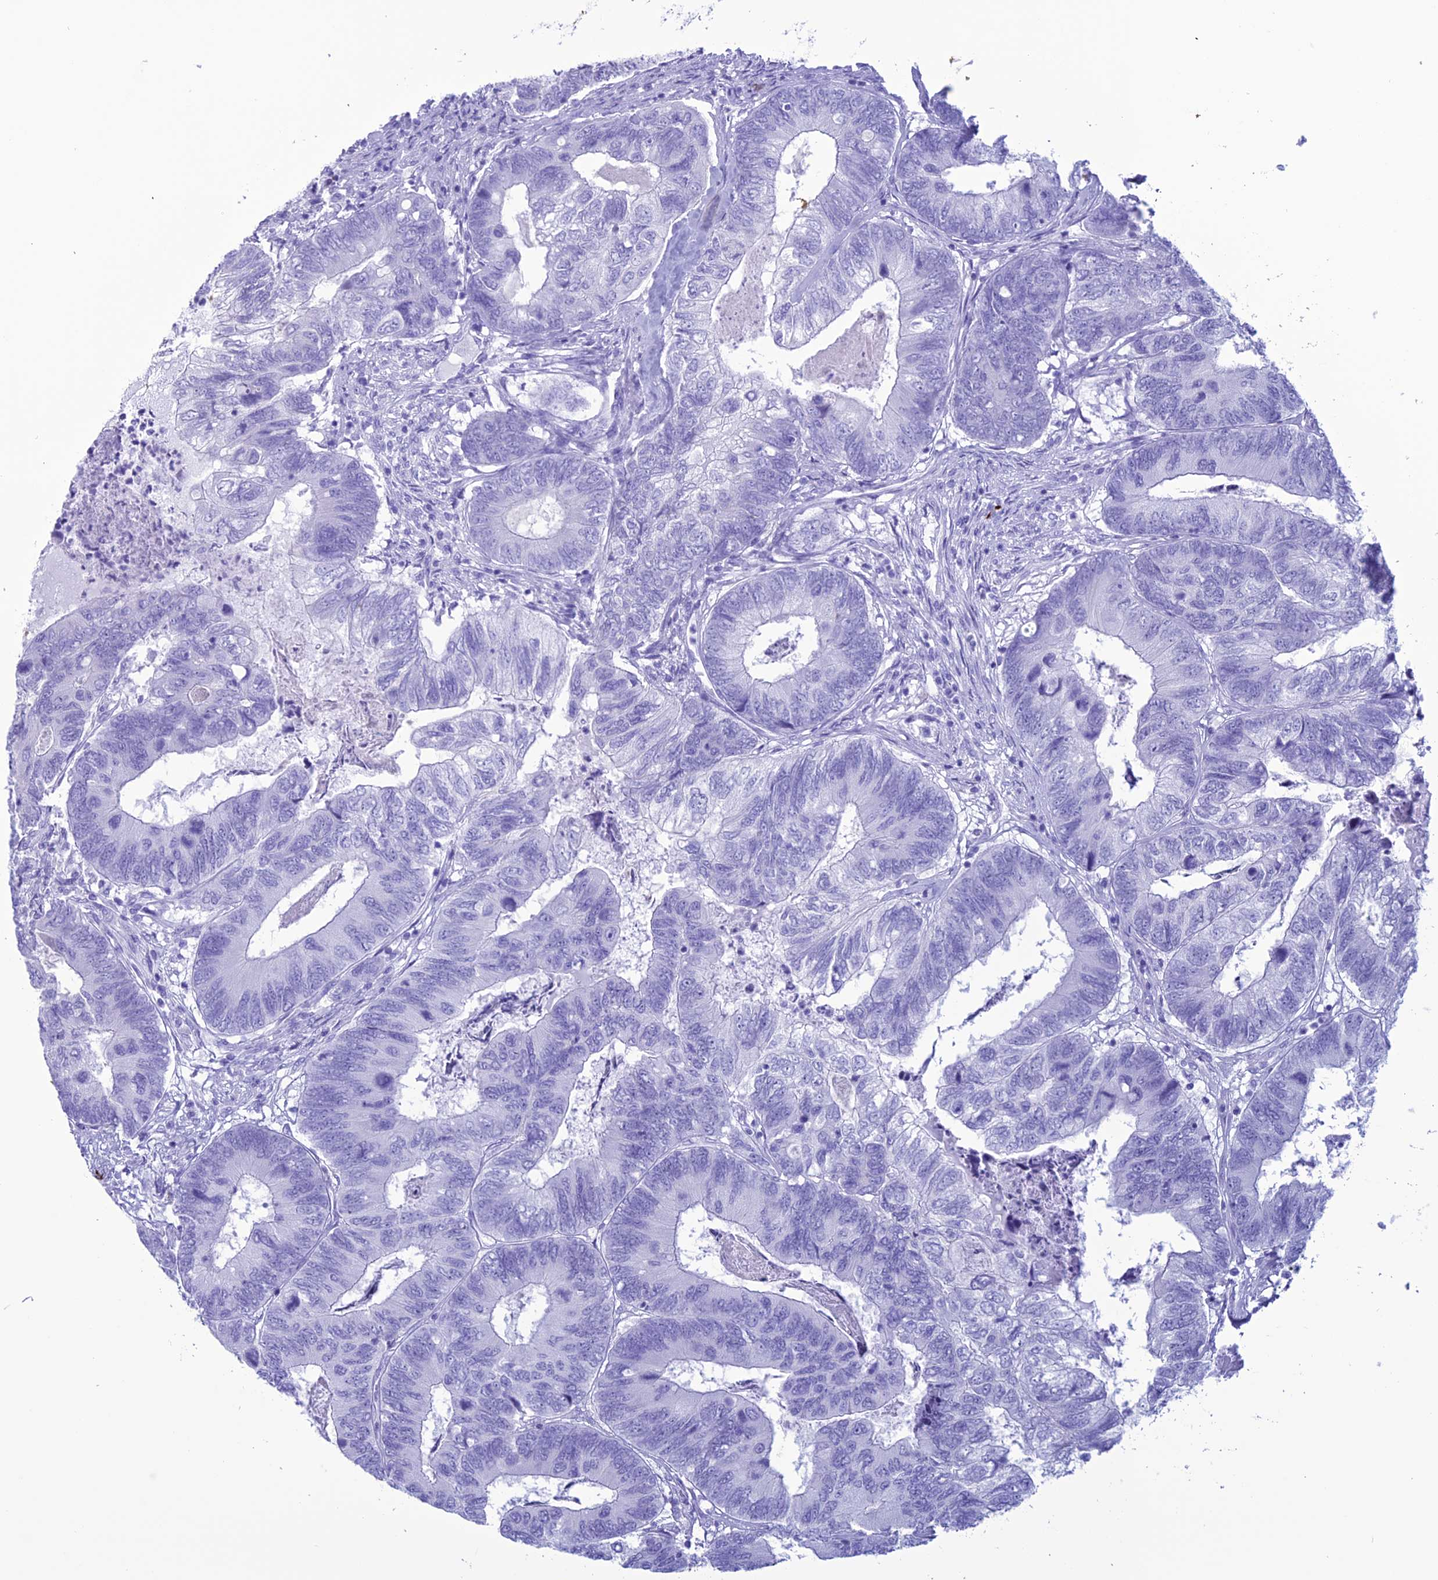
{"staining": {"intensity": "negative", "quantity": "none", "location": "none"}, "tissue": "colorectal cancer", "cell_type": "Tumor cells", "image_type": "cancer", "snomed": [{"axis": "morphology", "description": "Adenocarcinoma, NOS"}, {"axis": "topography", "description": "Colon"}], "caption": "IHC of human colorectal cancer (adenocarcinoma) reveals no positivity in tumor cells.", "gene": "MZB1", "patient": {"sex": "female", "age": 67}}